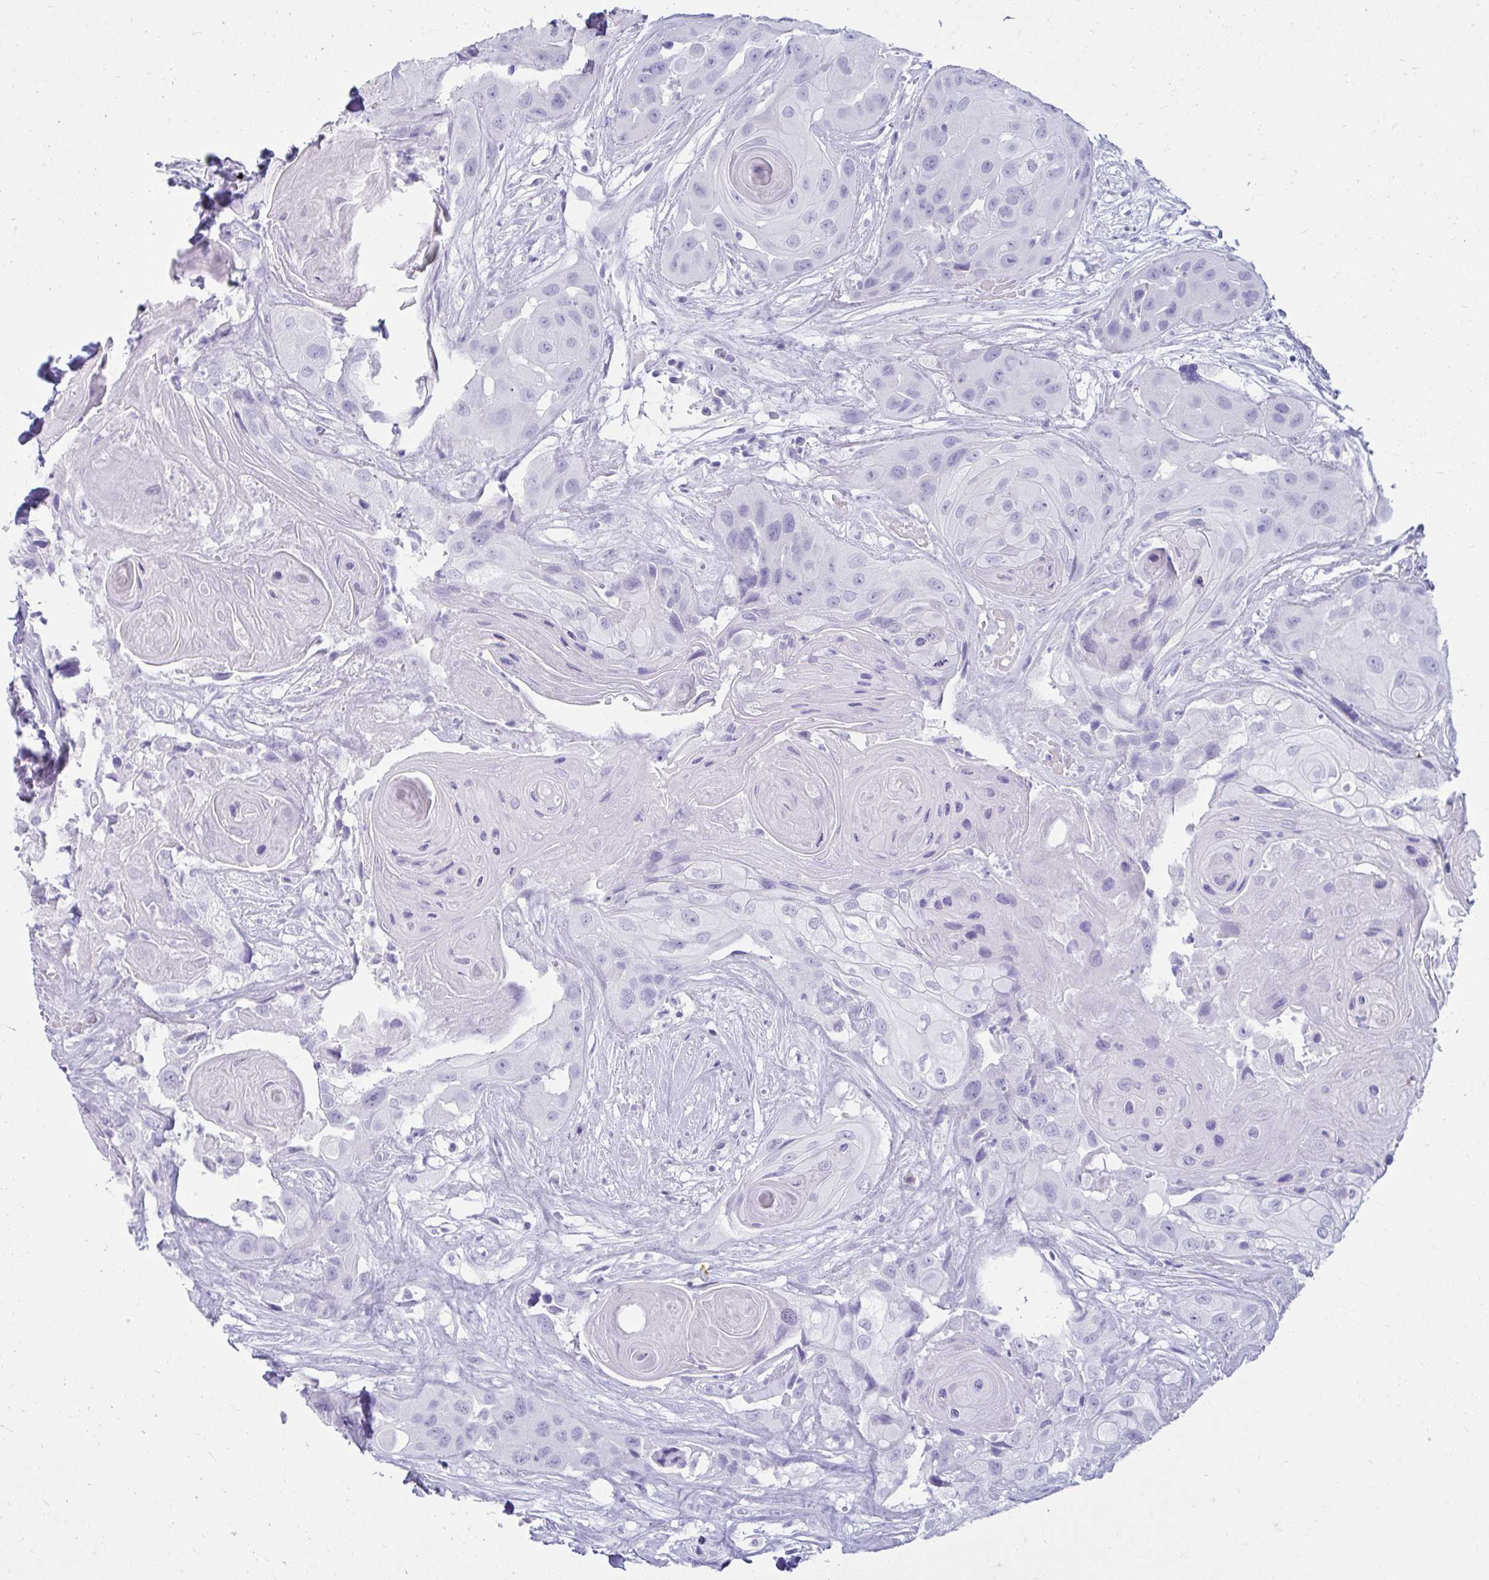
{"staining": {"intensity": "negative", "quantity": "none", "location": "none"}, "tissue": "head and neck cancer", "cell_type": "Tumor cells", "image_type": "cancer", "snomed": [{"axis": "morphology", "description": "Squamous cell carcinoma, NOS"}, {"axis": "topography", "description": "Head-Neck"}], "caption": "IHC of head and neck cancer (squamous cell carcinoma) displays no expression in tumor cells.", "gene": "ATP4B", "patient": {"sex": "male", "age": 83}}